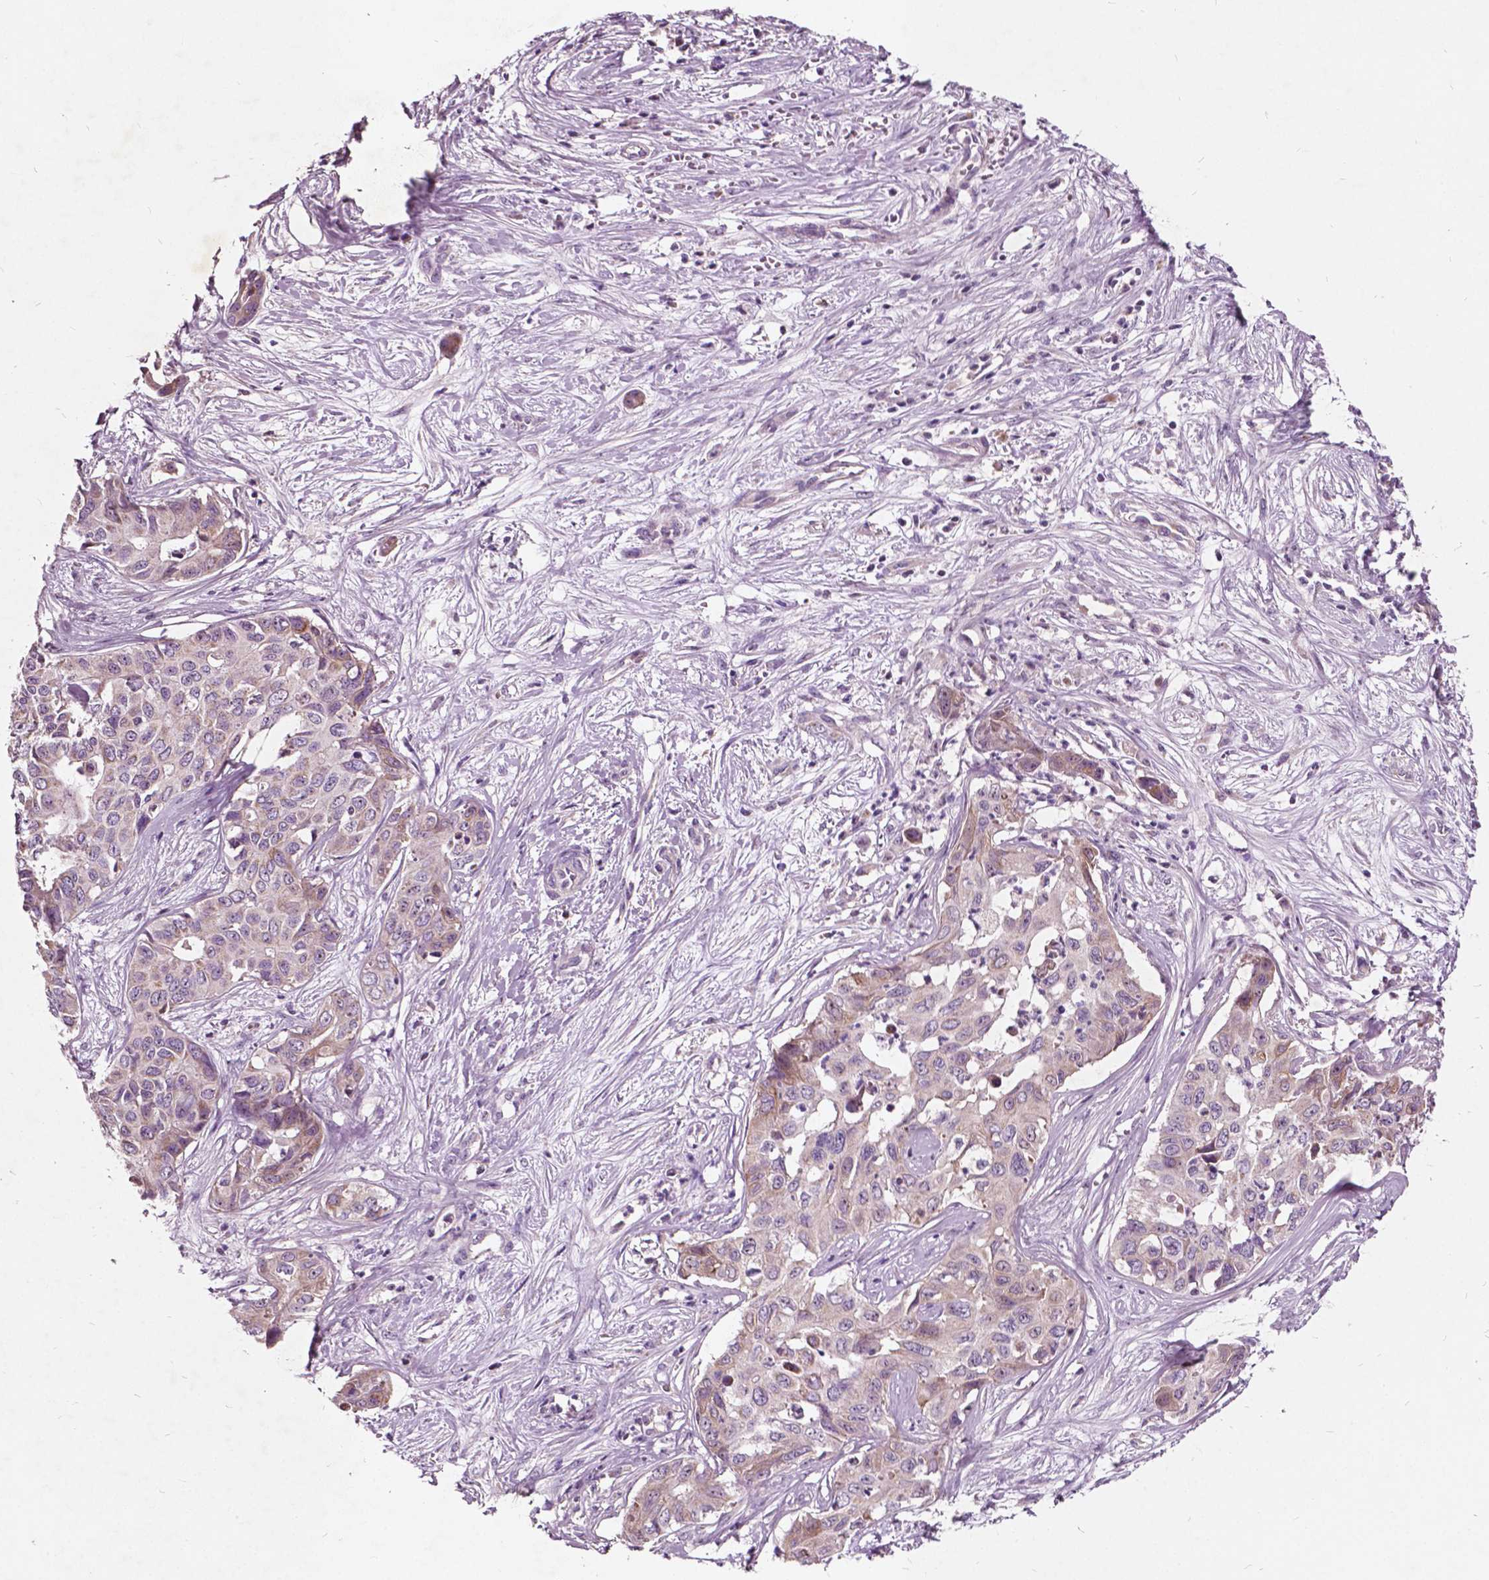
{"staining": {"intensity": "weak", "quantity": ">75%", "location": "cytoplasmic/membranous"}, "tissue": "liver cancer", "cell_type": "Tumor cells", "image_type": "cancer", "snomed": [{"axis": "morphology", "description": "Cholangiocarcinoma"}, {"axis": "topography", "description": "Liver"}], "caption": "Cholangiocarcinoma (liver) stained with DAB (3,3'-diaminobenzidine) immunohistochemistry reveals low levels of weak cytoplasmic/membranous expression in about >75% of tumor cells. (DAB IHC, brown staining for protein, blue staining for nuclei).", "gene": "ODF3L2", "patient": {"sex": "female", "age": 65}}